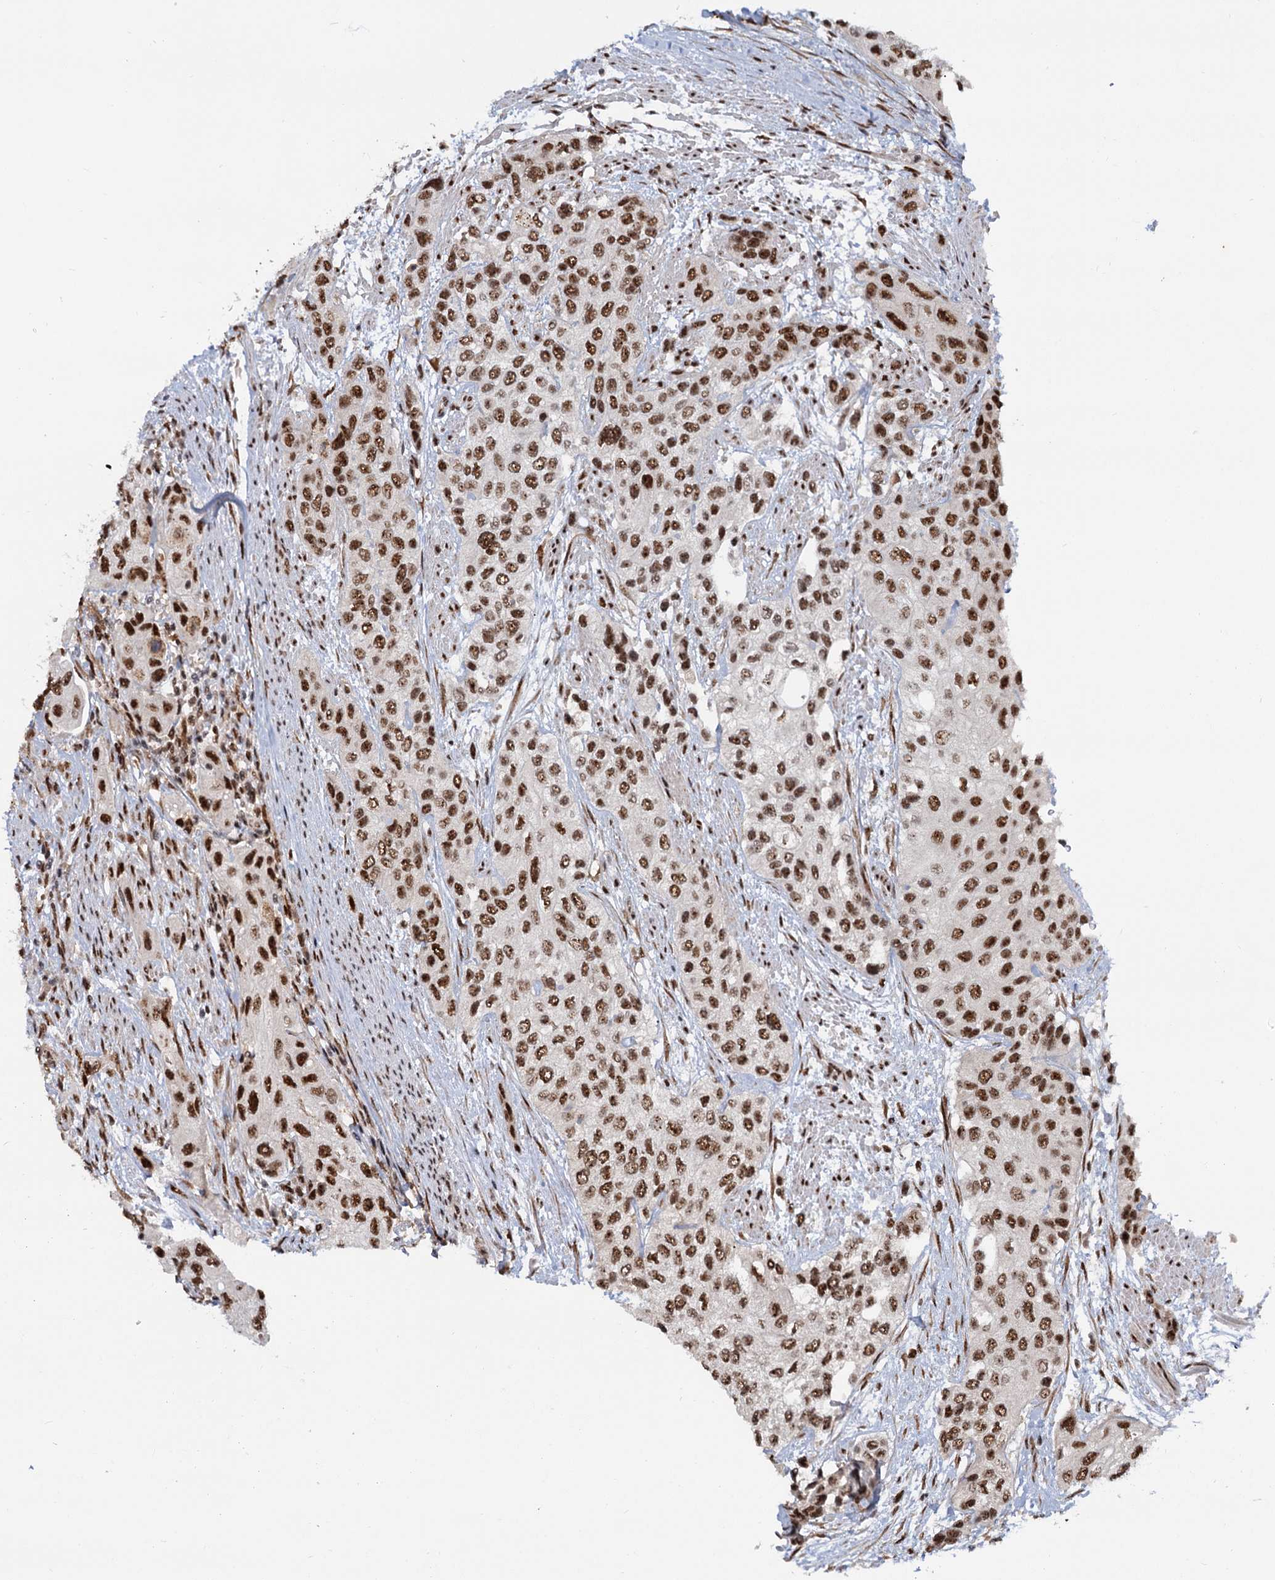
{"staining": {"intensity": "moderate", "quantity": ">75%", "location": "nuclear"}, "tissue": "urothelial cancer", "cell_type": "Tumor cells", "image_type": "cancer", "snomed": [{"axis": "morphology", "description": "Normal tissue, NOS"}, {"axis": "morphology", "description": "Urothelial carcinoma, High grade"}, {"axis": "topography", "description": "Vascular tissue"}, {"axis": "topography", "description": "Urinary bladder"}], "caption": "IHC histopathology image of neoplastic tissue: urothelial cancer stained using immunohistochemistry displays medium levels of moderate protein expression localized specifically in the nuclear of tumor cells, appearing as a nuclear brown color.", "gene": "WBP4", "patient": {"sex": "female", "age": 56}}